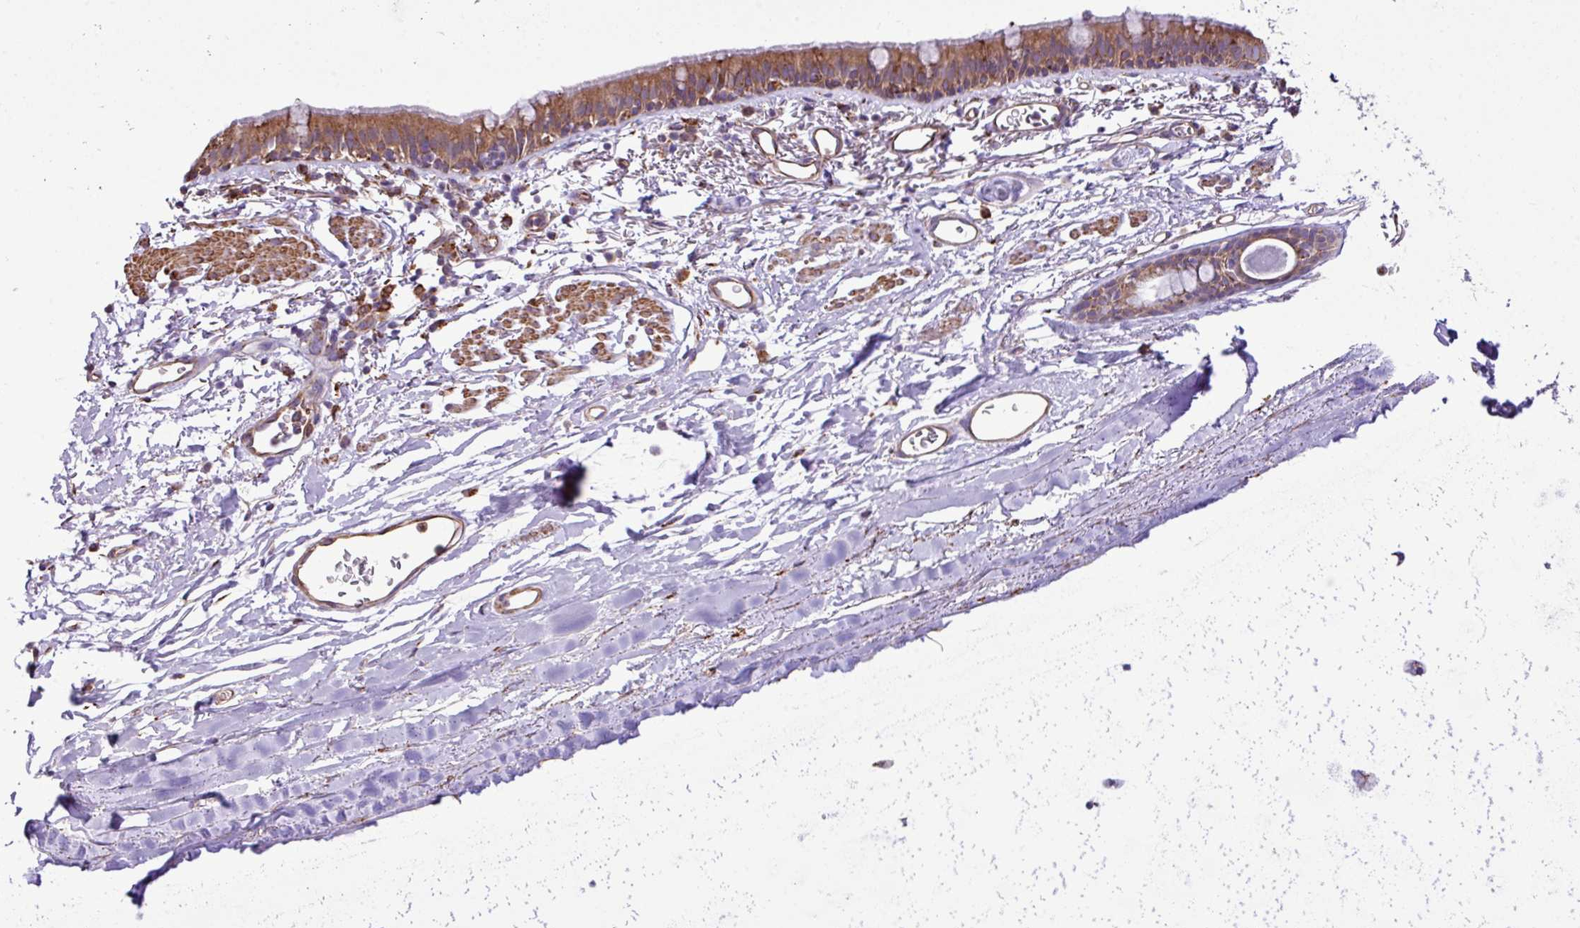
{"staining": {"intensity": "moderate", "quantity": ">75%", "location": "cytoplasmic/membranous"}, "tissue": "bronchus", "cell_type": "Respiratory epithelial cells", "image_type": "normal", "snomed": [{"axis": "morphology", "description": "Normal tissue, NOS"}, {"axis": "topography", "description": "Bronchus"}], "caption": "Protein staining reveals moderate cytoplasmic/membranous expression in about >75% of respiratory epithelial cells in unremarkable bronchus.", "gene": "ZSCAN5A", "patient": {"sex": "male", "age": 67}}